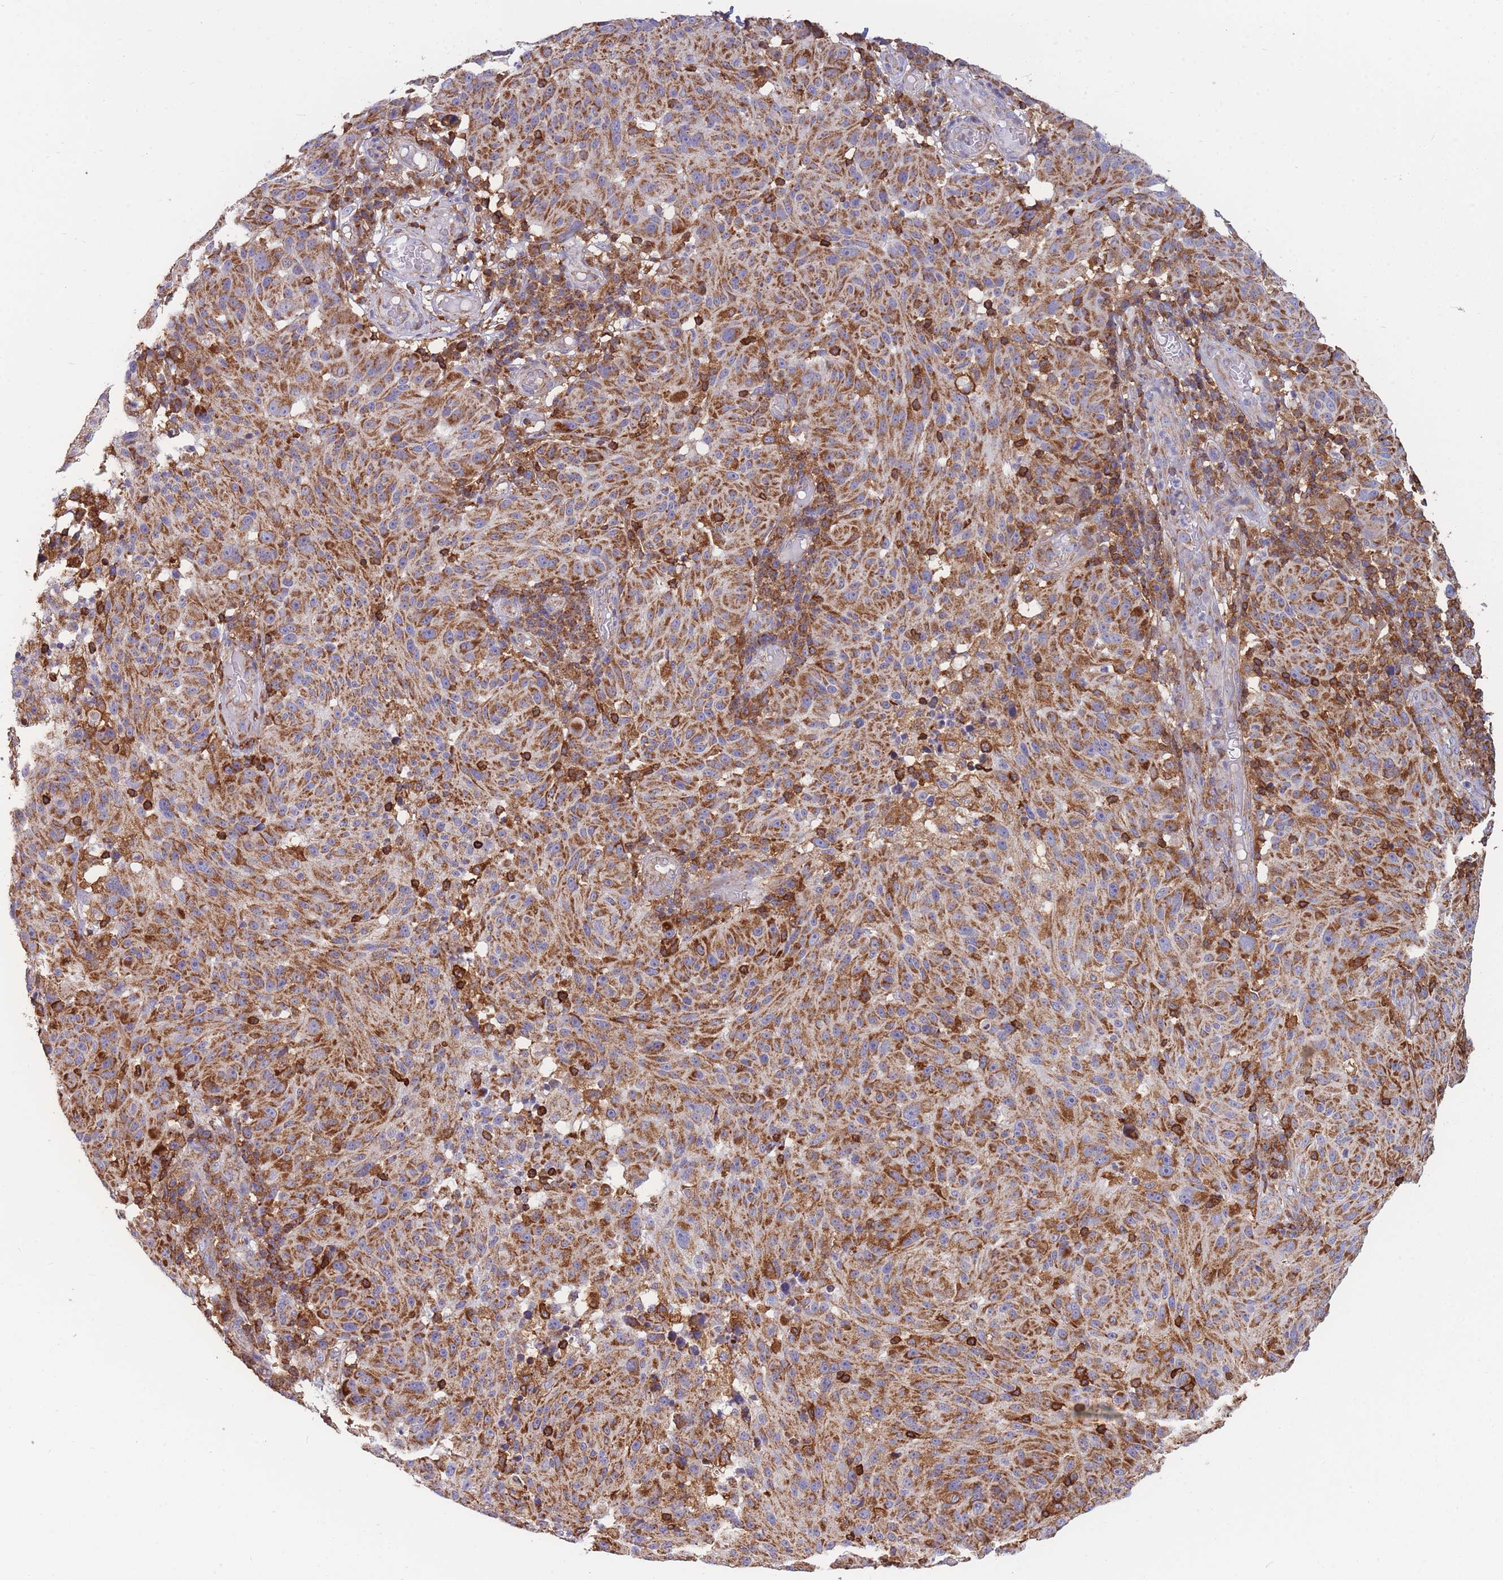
{"staining": {"intensity": "moderate", "quantity": ">75%", "location": "cytoplasmic/membranous"}, "tissue": "melanoma", "cell_type": "Tumor cells", "image_type": "cancer", "snomed": [{"axis": "morphology", "description": "Malignant melanoma, NOS"}, {"axis": "topography", "description": "Skin"}], "caption": "A brown stain highlights moderate cytoplasmic/membranous staining of a protein in human melanoma tumor cells.", "gene": "MRPL54", "patient": {"sex": "male", "age": 53}}